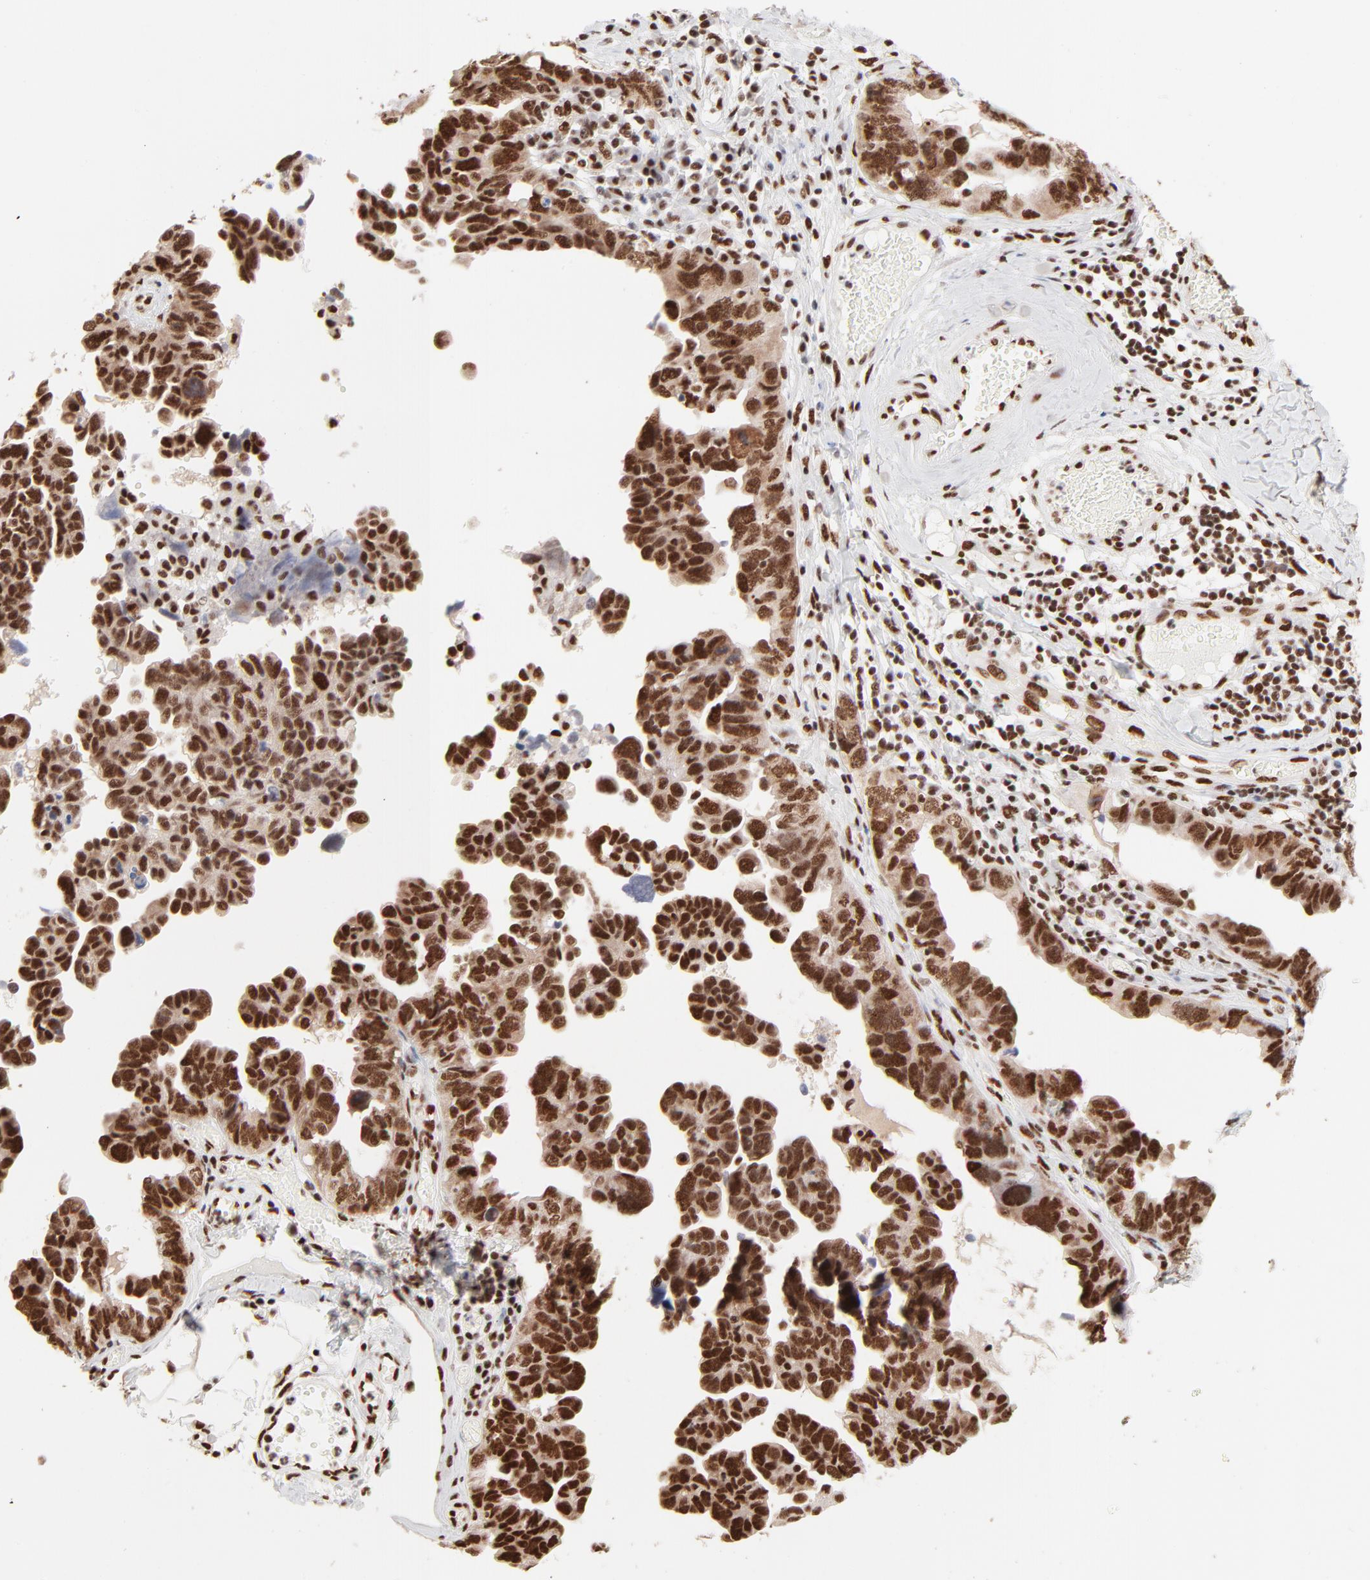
{"staining": {"intensity": "strong", "quantity": ">75%", "location": "nuclear"}, "tissue": "ovarian cancer", "cell_type": "Tumor cells", "image_type": "cancer", "snomed": [{"axis": "morphology", "description": "Cystadenocarcinoma, serous, NOS"}, {"axis": "topography", "description": "Ovary"}], "caption": "Ovarian cancer stained with immunohistochemistry (IHC) reveals strong nuclear positivity in about >75% of tumor cells. The staining was performed using DAB, with brown indicating positive protein expression. Nuclei are stained blue with hematoxylin.", "gene": "TARDBP", "patient": {"sex": "female", "age": 64}}